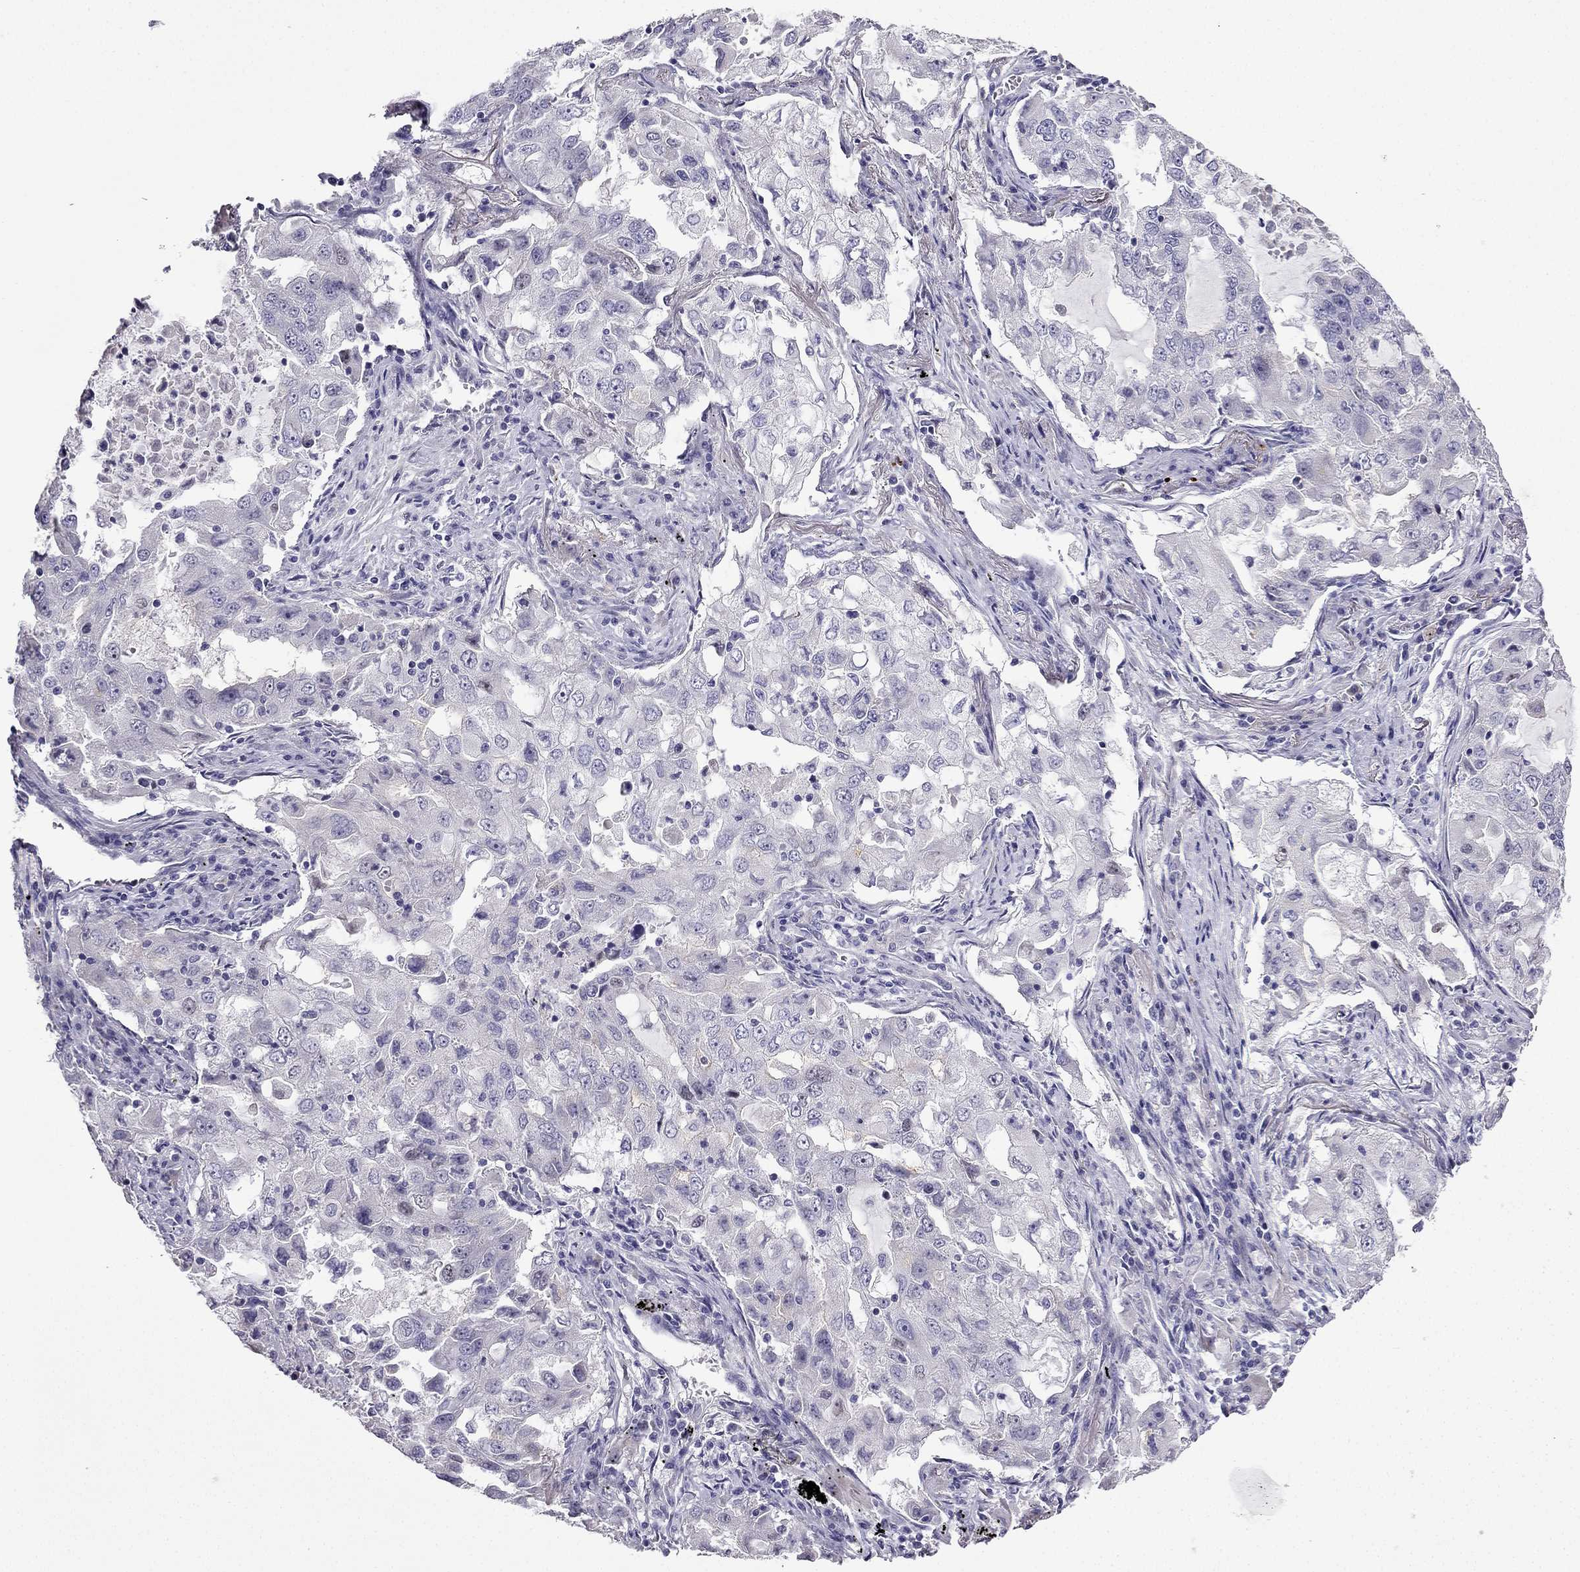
{"staining": {"intensity": "negative", "quantity": "none", "location": "none"}, "tissue": "lung cancer", "cell_type": "Tumor cells", "image_type": "cancer", "snomed": [{"axis": "morphology", "description": "Adenocarcinoma, NOS"}, {"axis": "topography", "description": "Lung"}], "caption": "Lung cancer stained for a protein using immunohistochemistry shows no expression tumor cells.", "gene": "UHRF1", "patient": {"sex": "female", "age": 61}}